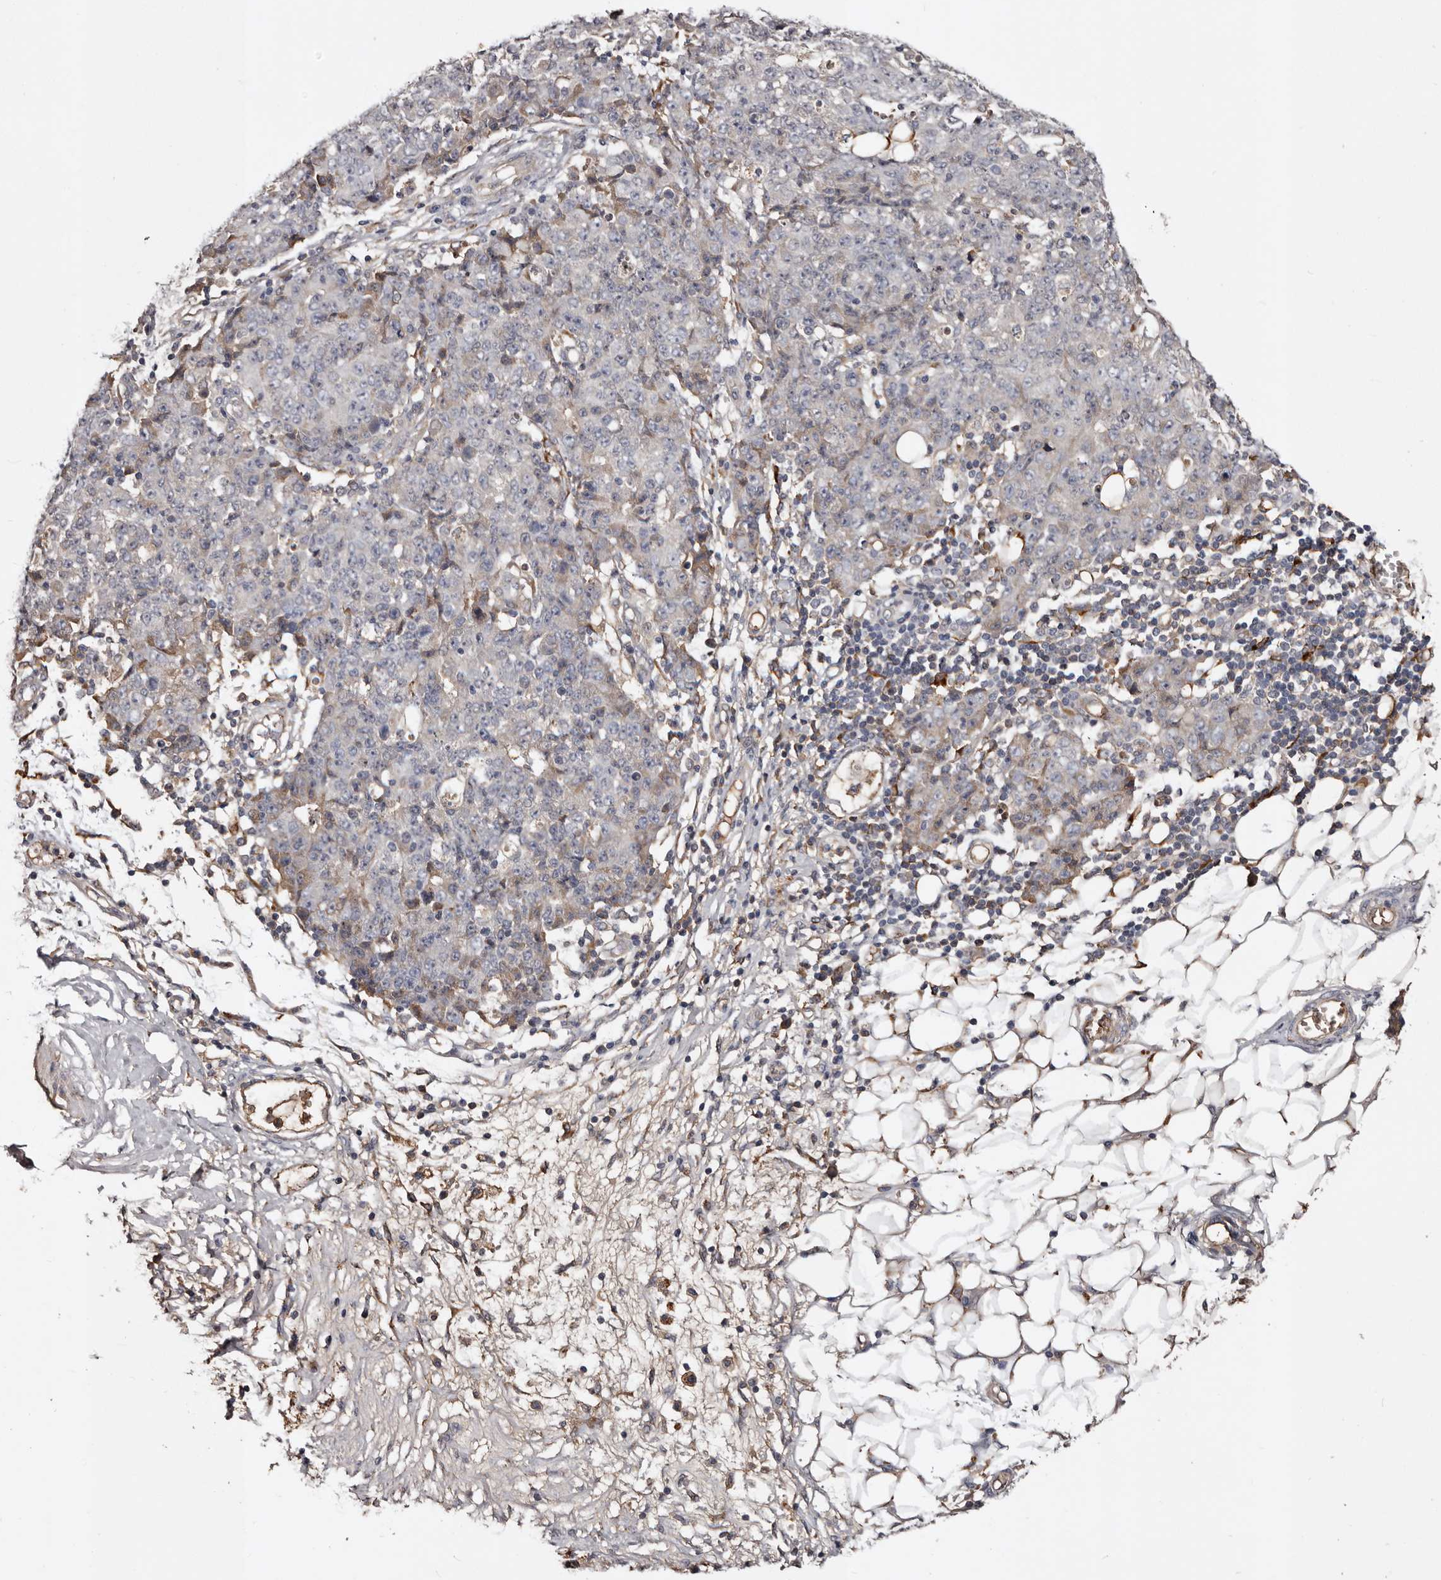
{"staining": {"intensity": "weak", "quantity": "<25%", "location": "cytoplasmic/membranous"}, "tissue": "ovarian cancer", "cell_type": "Tumor cells", "image_type": "cancer", "snomed": [{"axis": "morphology", "description": "Carcinoma, endometroid"}, {"axis": "topography", "description": "Ovary"}], "caption": "High power microscopy image of an IHC histopathology image of ovarian endometroid carcinoma, revealing no significant staining in tumor cells.", "gene": "CYP1B1", "patient": {"sex": "female", "age": 42}}